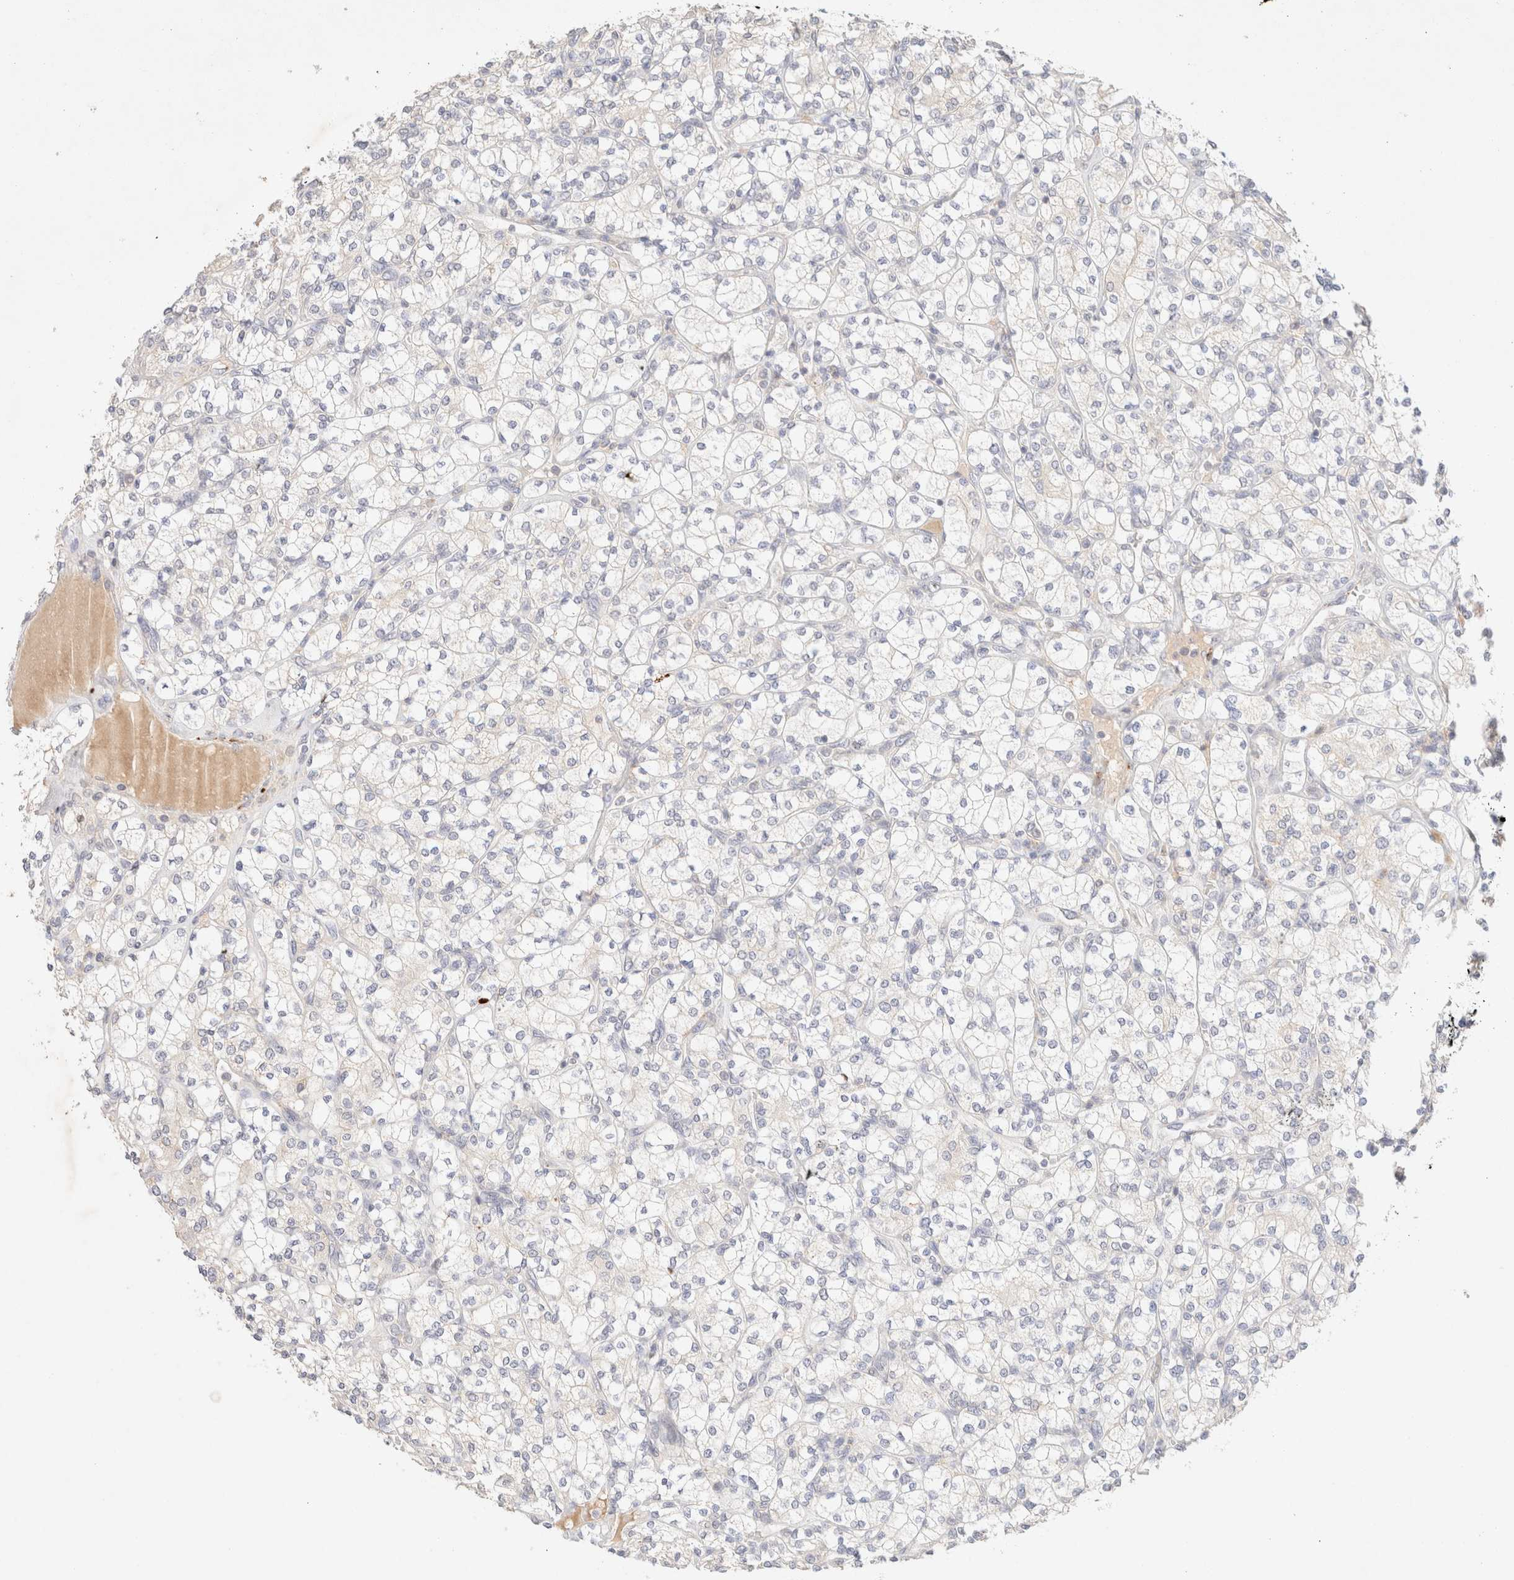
{"staining": {"intensity": "negative", "quantity": "none", "location": "none"}, "tissue": "renal cancer", "cell_type": "Tumor cells", "image_type": "cancer", "snomed": [{"axis": "morphology", "description": "Adenocarcinoma, NOS"}, {"axis": "topography", "description": "Kidney"}], "caption": "Immunohistochemistry (IHC) micrograph of renal cancer stained for a protein (brown), which demonstrates no expression in tumor cells.", "gene": "SNTB1", "patient": {"sex": "male", "age": 77}}